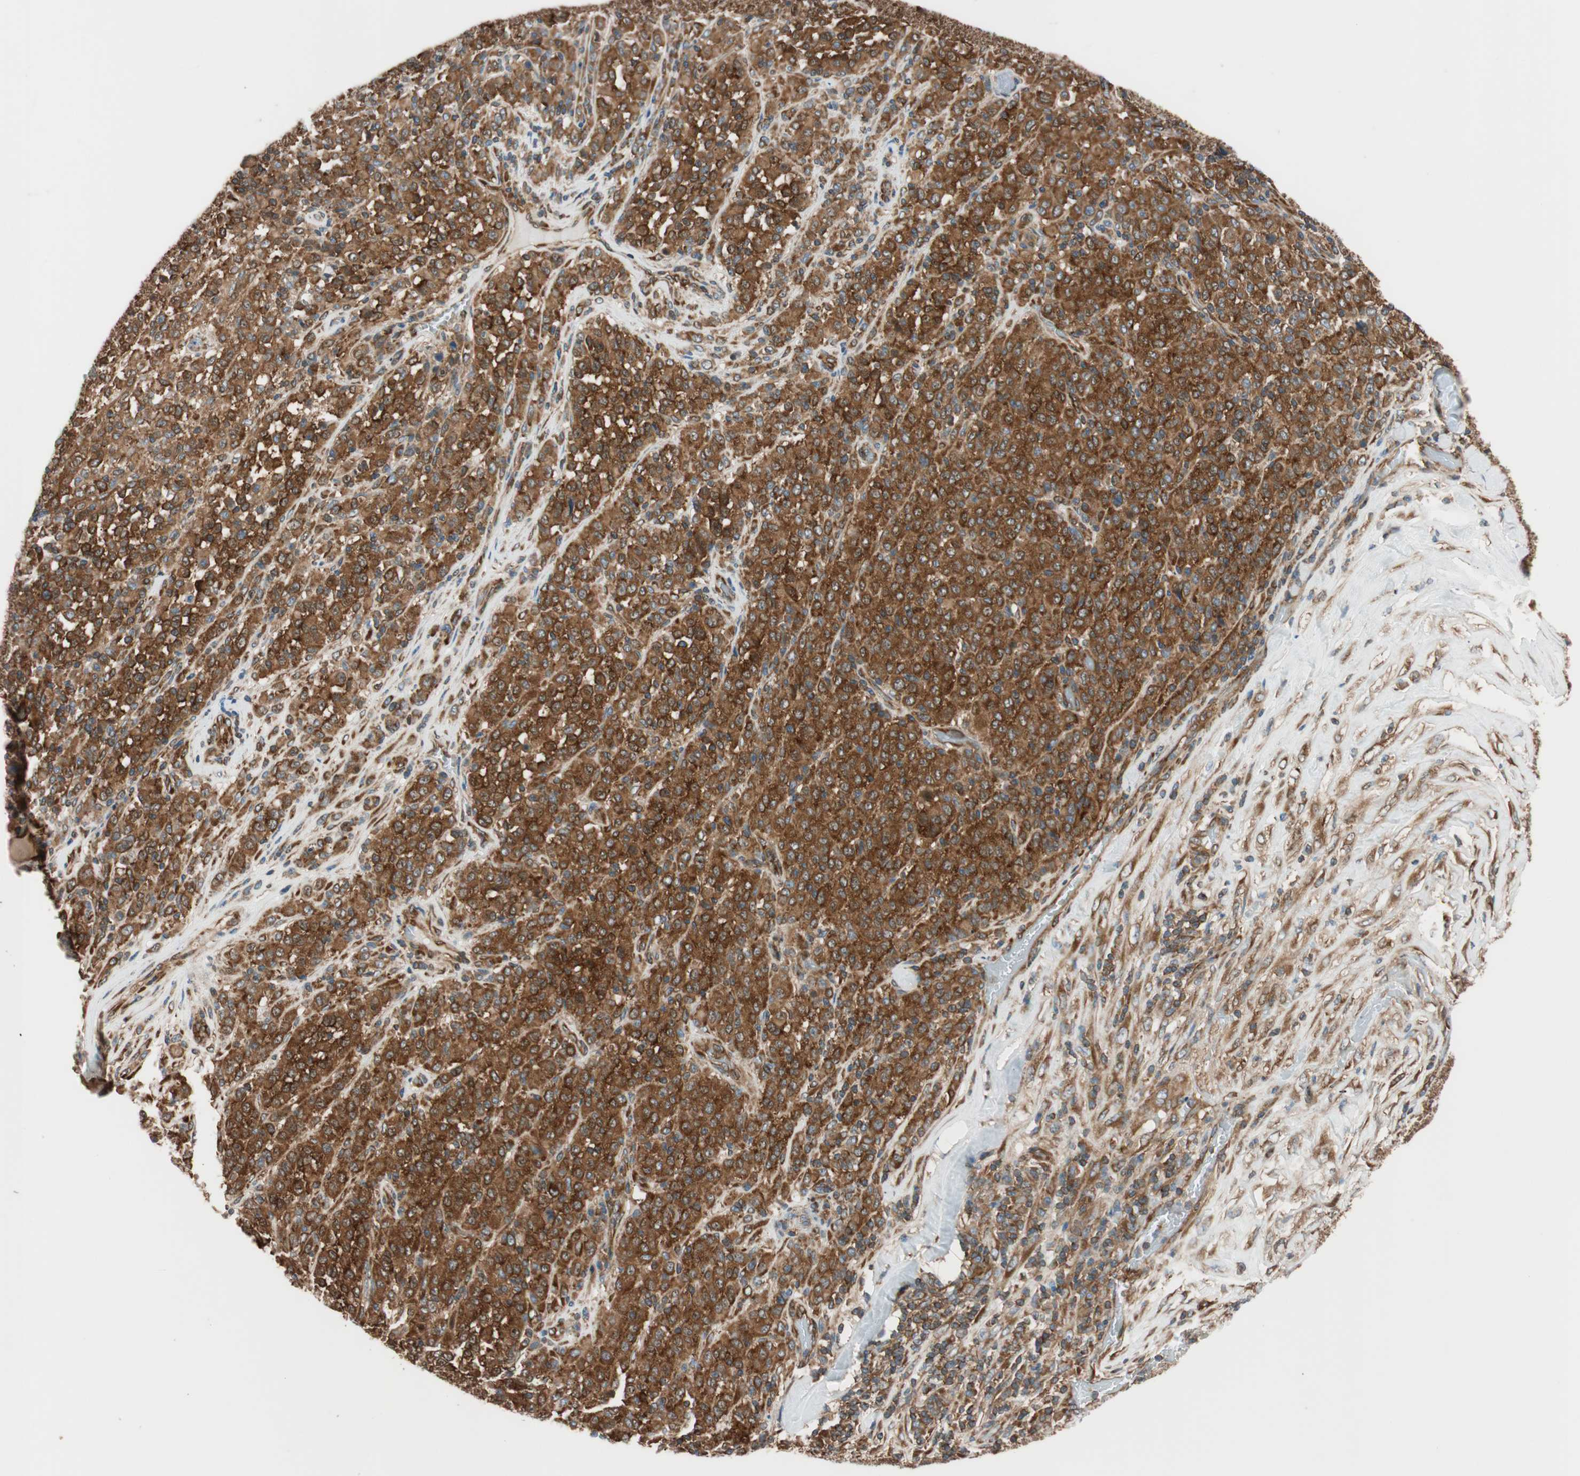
{"staining": {"intensity": "strong", "quantity": ">75%", "location": "cytoplasmic/membranous"}, "tissue": "melanoma", "cell_type": "Tumor cells", "image_type": "cancer", "snomed": [{"axis": "morphology", "description": "Malignant melanoma, Metastatic site"}, {"axis": "topography", "description": "Pancreas"}], "caption": "Immunohistochemistry histopathology image of melanoma stained for a protein (brown), which reveals high levels of strong cytoplasmic/membranous expression in about >75% of tumor cells.", "gene": "WASL", "patient": {"sex": "female", "age": 30}}